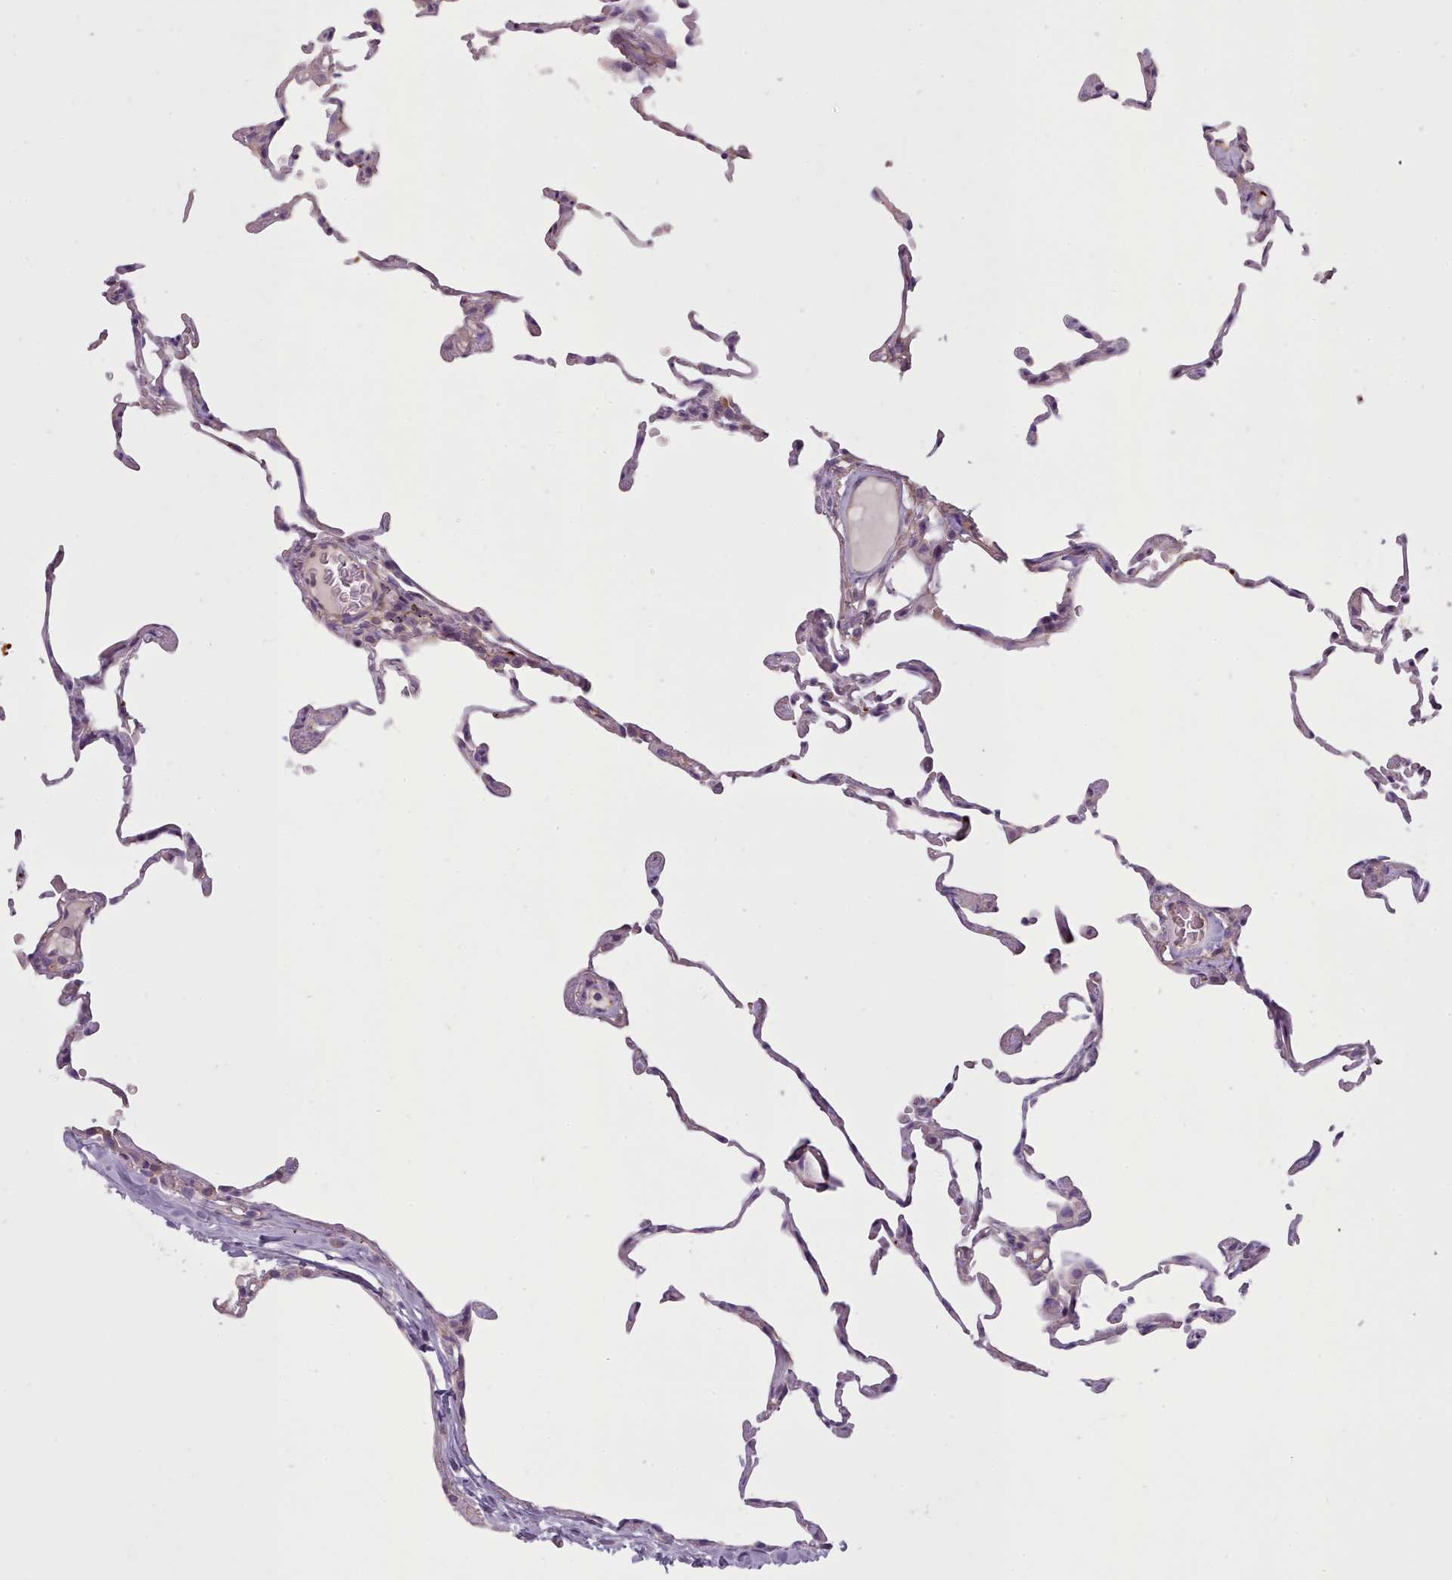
{"staining": {"intensity": "negative", "quantity": "none", "location": "none"}, "tissue": "lung", "cell_type": "Alveolar cells", "image_type": "normal", "snomed": [{"axis": "morphology", "description": "Normal tissue, NOS"}, {"axis": "topography", "description": "Lung"}], "caption": "High power microscopy photomicrograph of an immunohistochemistry micrograph of benign lung, revealing no significant staining in alveolar cells.", "gene": "NDST2", "patient": {"sex": "female", "age": 57}}